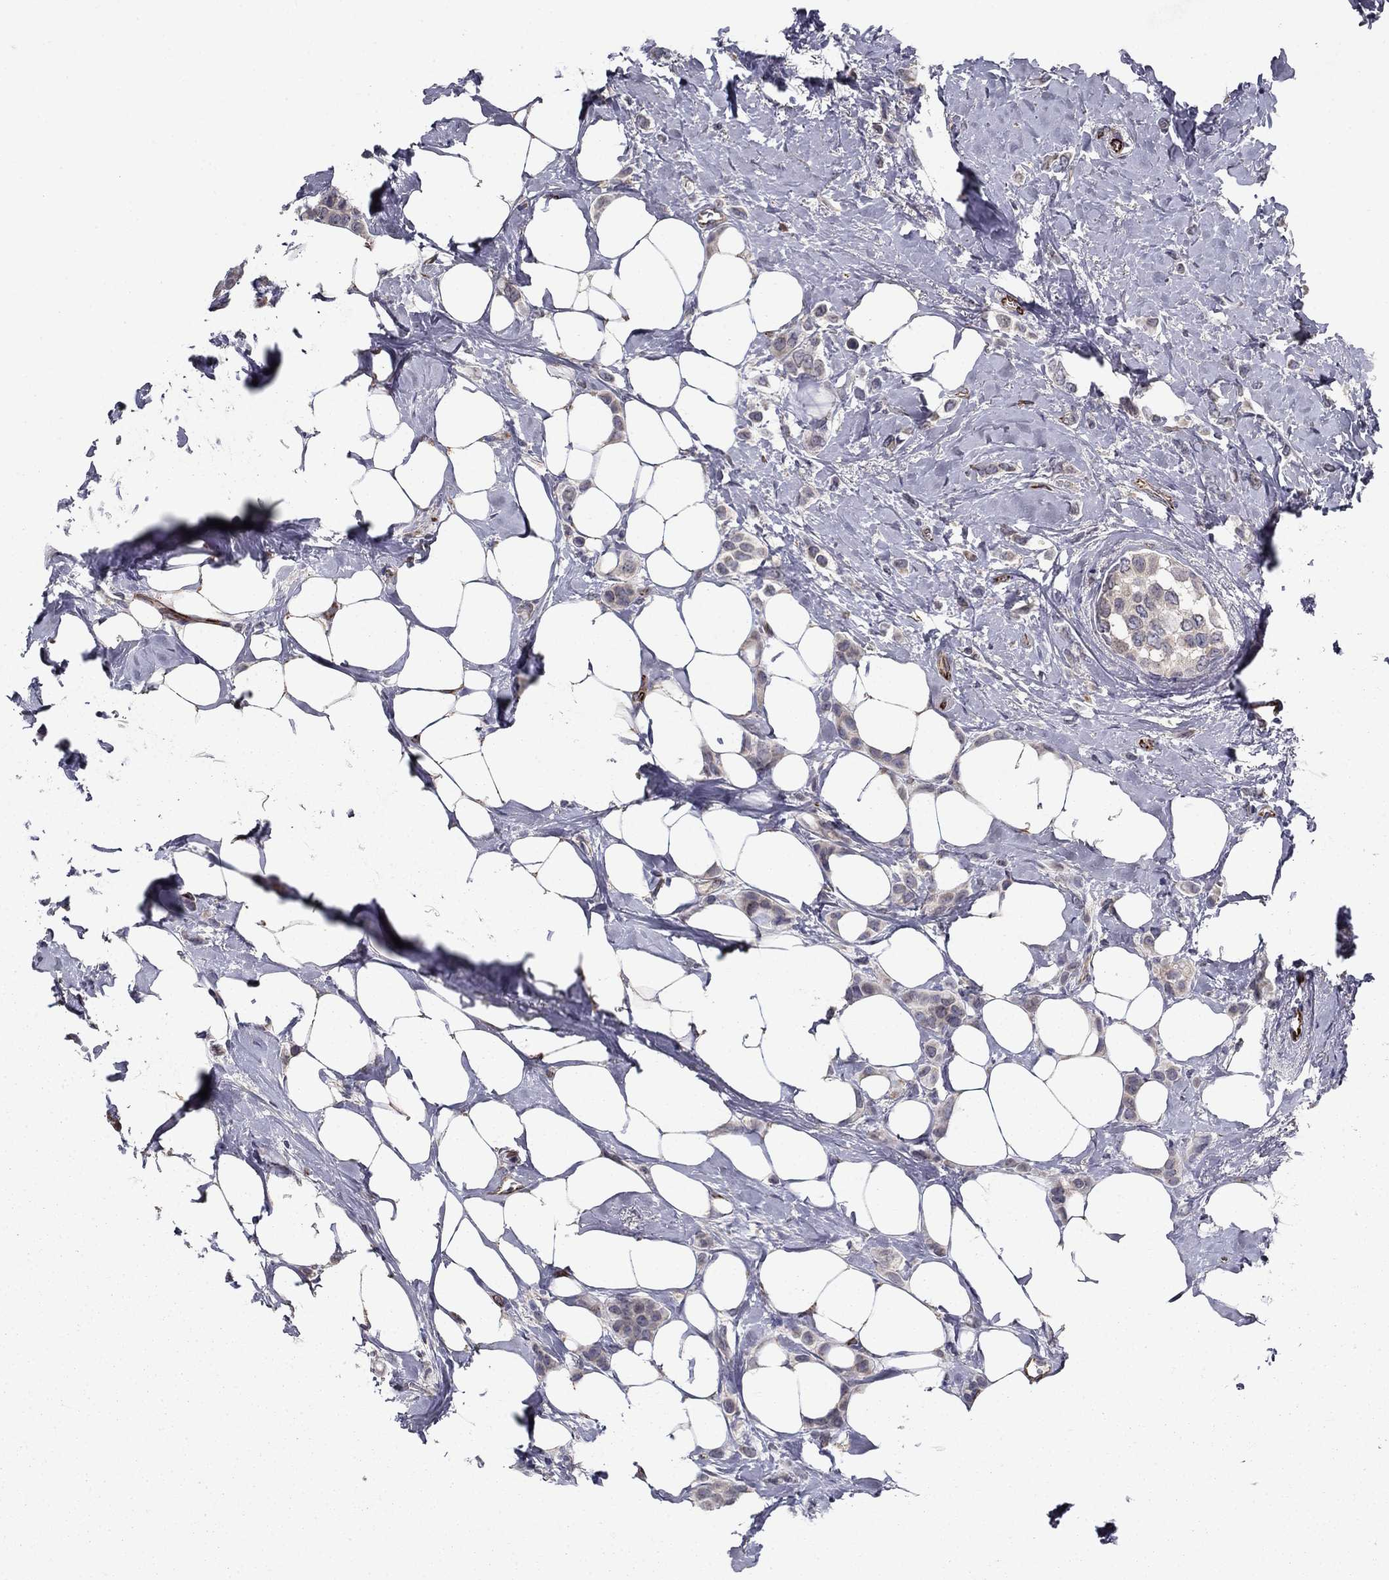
{"staining": {"intensity": "weak", "quantity": "<25%", "location": "cytoplasmic/membranous"}, "tissue": "breast cancer", "cell_type": "Tumor cells", "image_type": "cancer", "snomed": [{"axis": "morphology", "description": "Lobular carcinoma"}, {"axis": "topography", "description": "Breast"}], "caption": "Tumor cells show no significant protein positivity in breast cancer (lobular carcinoma).", "gene": "LACTB2", "patient": {"sex": "female", "age": 66}}